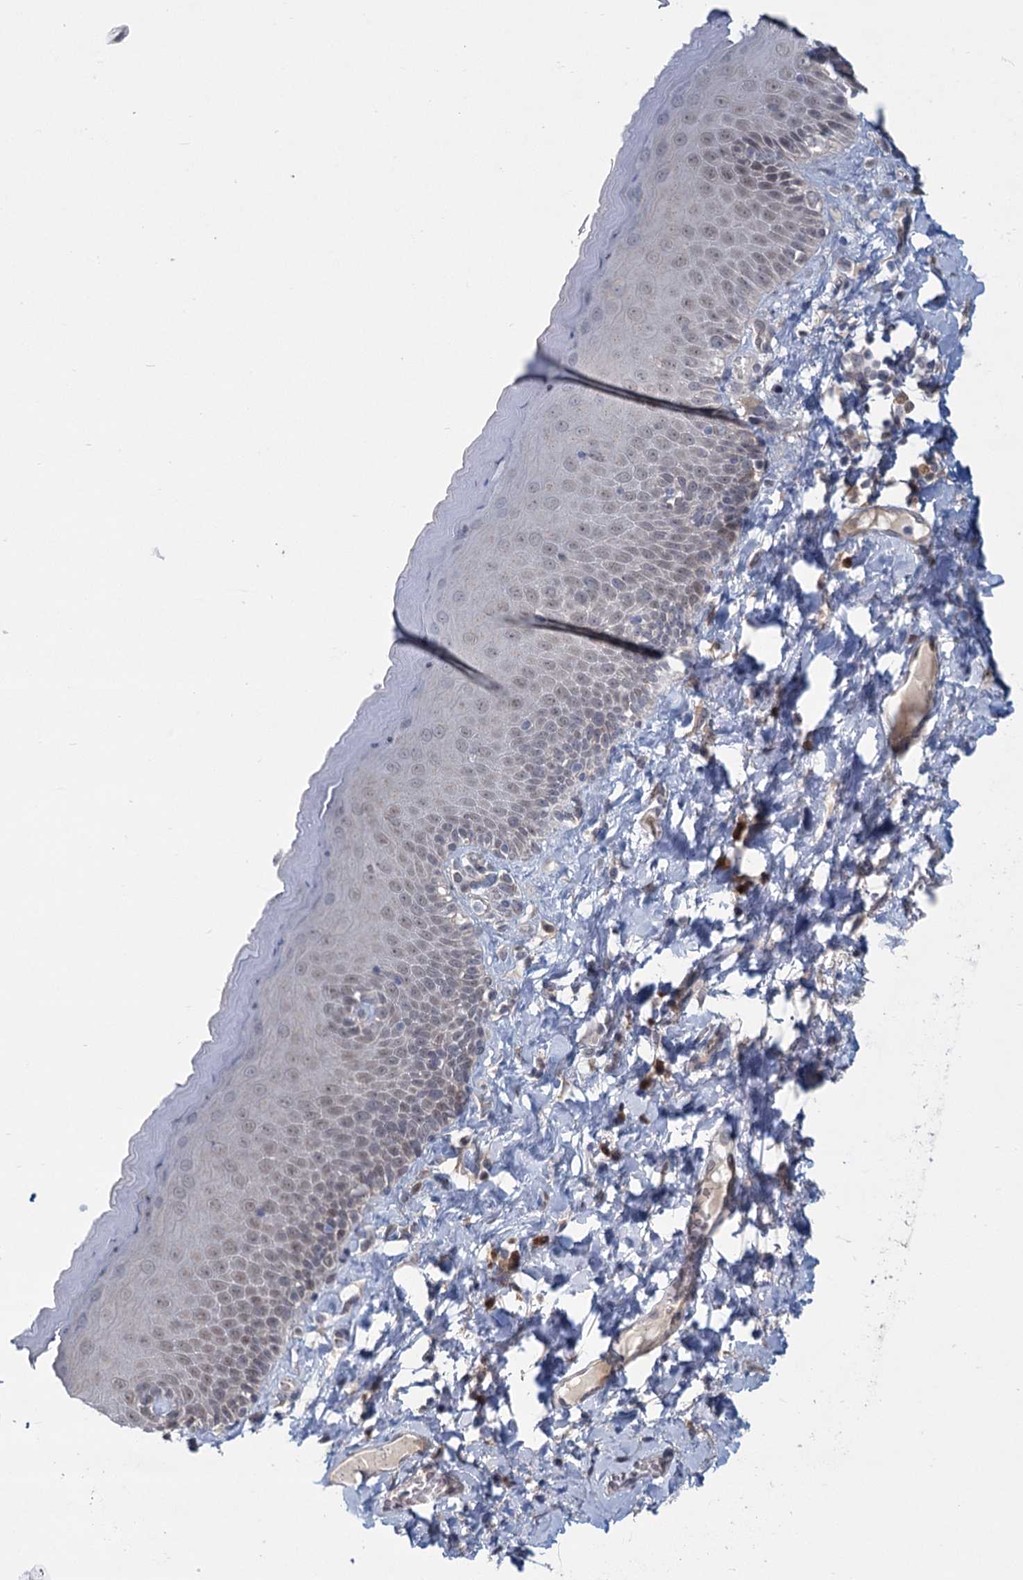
{"staining": {"intensity": "weak", "quantity": "<25%", "location": "cytoplasmic/membranous"}, "tissue": "skin", "cell_type": "Epidermal cells", "image_type": "normal", "snomed": [{"axis": "morphology", "description": "Normal tissue, NOS"}, {"axis": "topography", "description": "Anal"}], "caption": "A micrograph of human skin is negative for staining in epidermal cells. (DAB (3,3'-diaminobenzidine) immunohistochemistry (IHC) visualized using brightfield microscopy, high magnification).", "gene": "STAP1", "patient": {"sex": "male", "age": 69}}